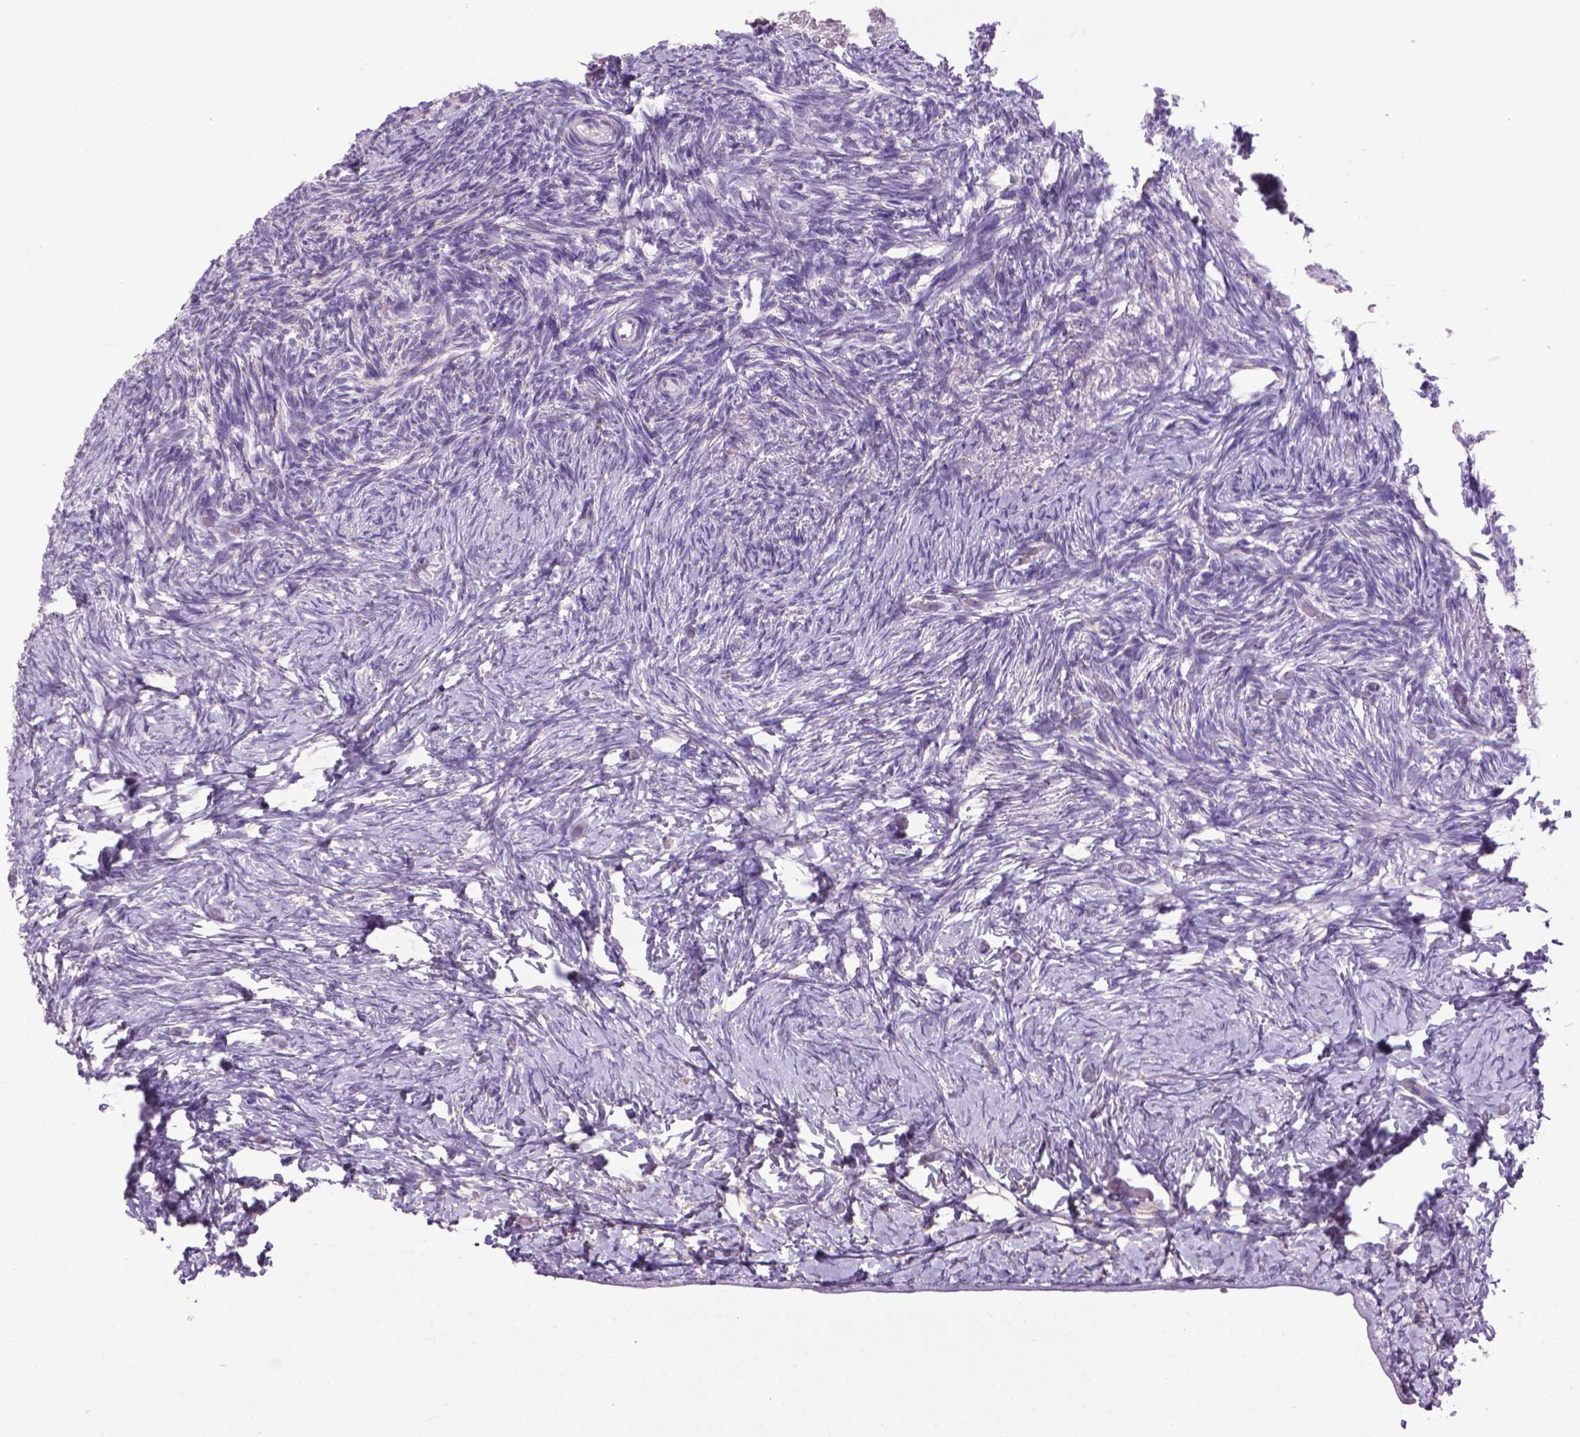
{"staining": {"intensity": "negative", "quantity": "none", "location": "none"}, "tissue": "ovary", "cell_type": "Follicle cells", "image_type": "normal", "snomed": [{"axis": "morphology", "description": "Normal tissue, NOS"}, {"axis": "topography", "description": "Ovary"}], "caption": "Immunohistochemical staining of normal human ovary shows no significant staining in follicle cells.", "gene": "VDAC1", "patient": {"sex": "female", "age": 39}}